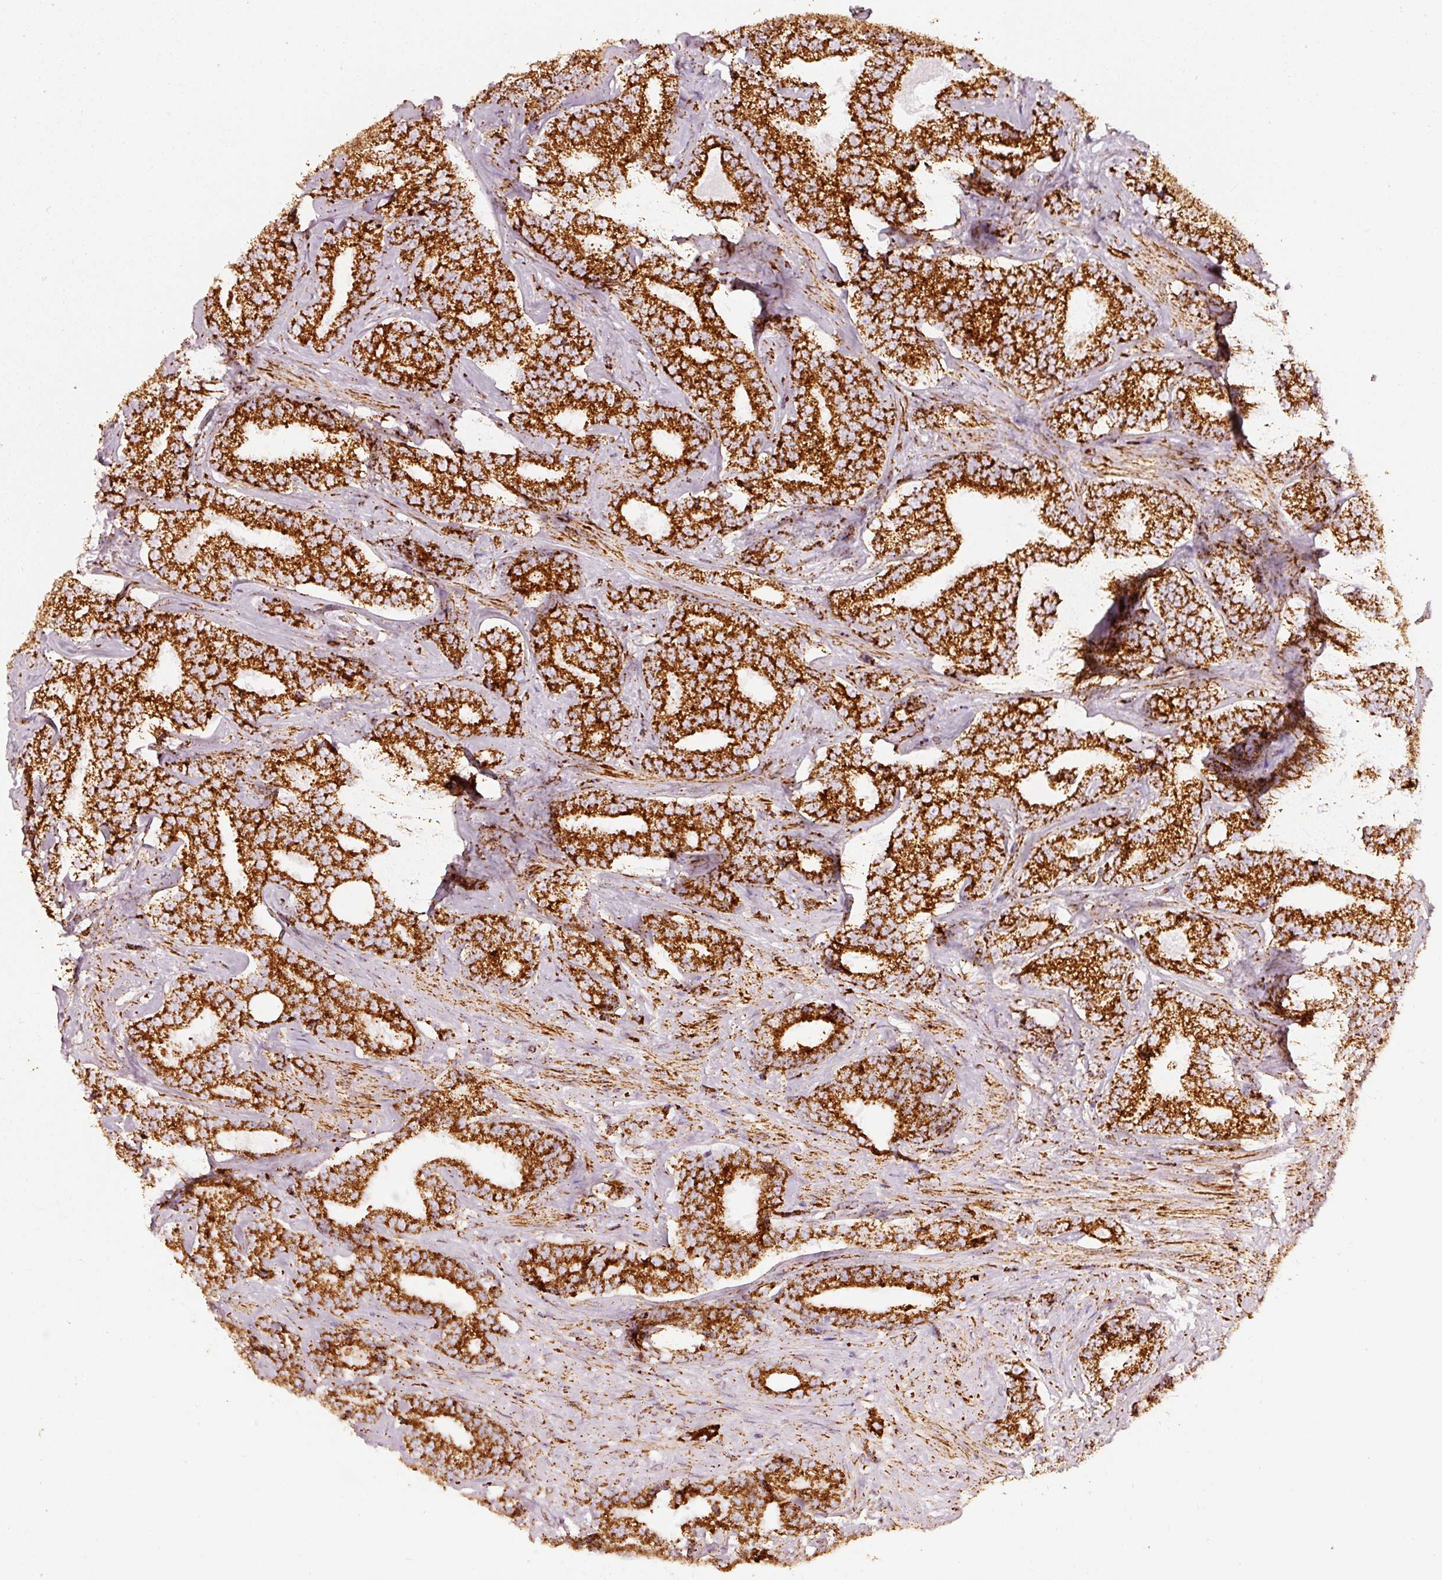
{"staining": {"intensity": "strong", "quantity": ">75%", "location": "cytoplasmic/membranous"}, "tissue": "prostate cancer", "cell_type": "Tumor cells", "image_type": "cancer", "snomed": [{"axis": "morphology", "description": "Adenocarcinoma, Low grade"}, {"axis": "topography", "description": "Prostate"}], "caption": "Prostate cancer (adenocarcinoma (low-grade)) stained with DAB (3,3'-diaminobenzidine) IHC shows high levels of strong cytoplasmic/membranous positivity in about >75% of tumor cells.", "gene": "MT-CO2", "patient": {"sex": "male", "age": 63}}